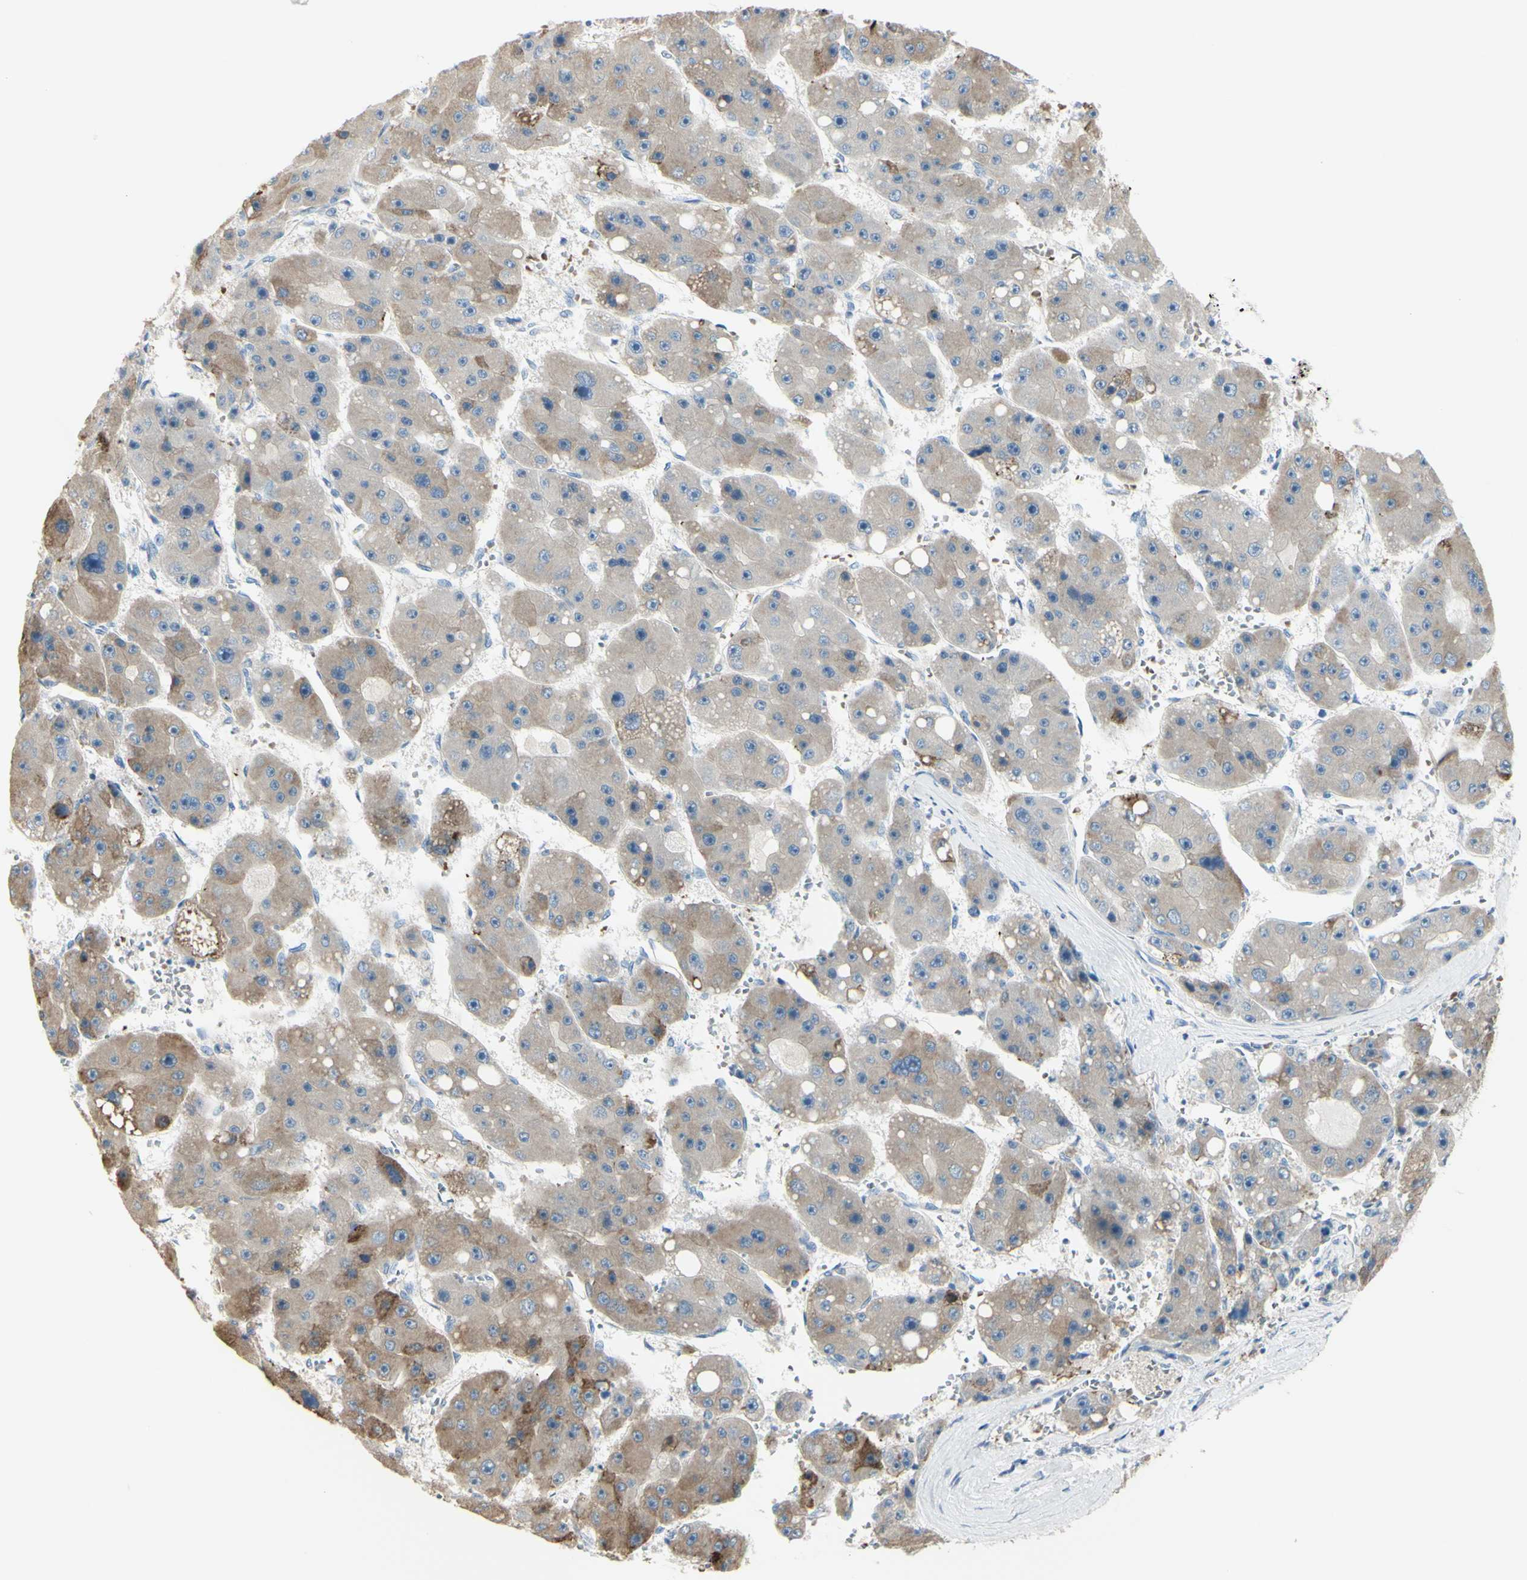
{"staining": {"intensity": "weak", "quantity": "25%-75%", "location": "cytoplasmic/membranous"}, "tissue": "liver cancer", "cell_type": "Tumor cells", "image_type": "cancer", "snomed": [{"axis": "morphology", "description": "Carcinoma, Hepatocellular, NOS"}, {"axis": "topography", "description": "Liver"}], "caption": "A brown stain shows weak cytoplasmic/membranous positivity of a protein in liver hepatocellular carcinoma tumor cells. Immunohistochemistry (ihc) stains the protein in brown and the nuclei are stained blue.", "gene": "NCBP2L", "patient": {"sex": "female", "age": 61}}